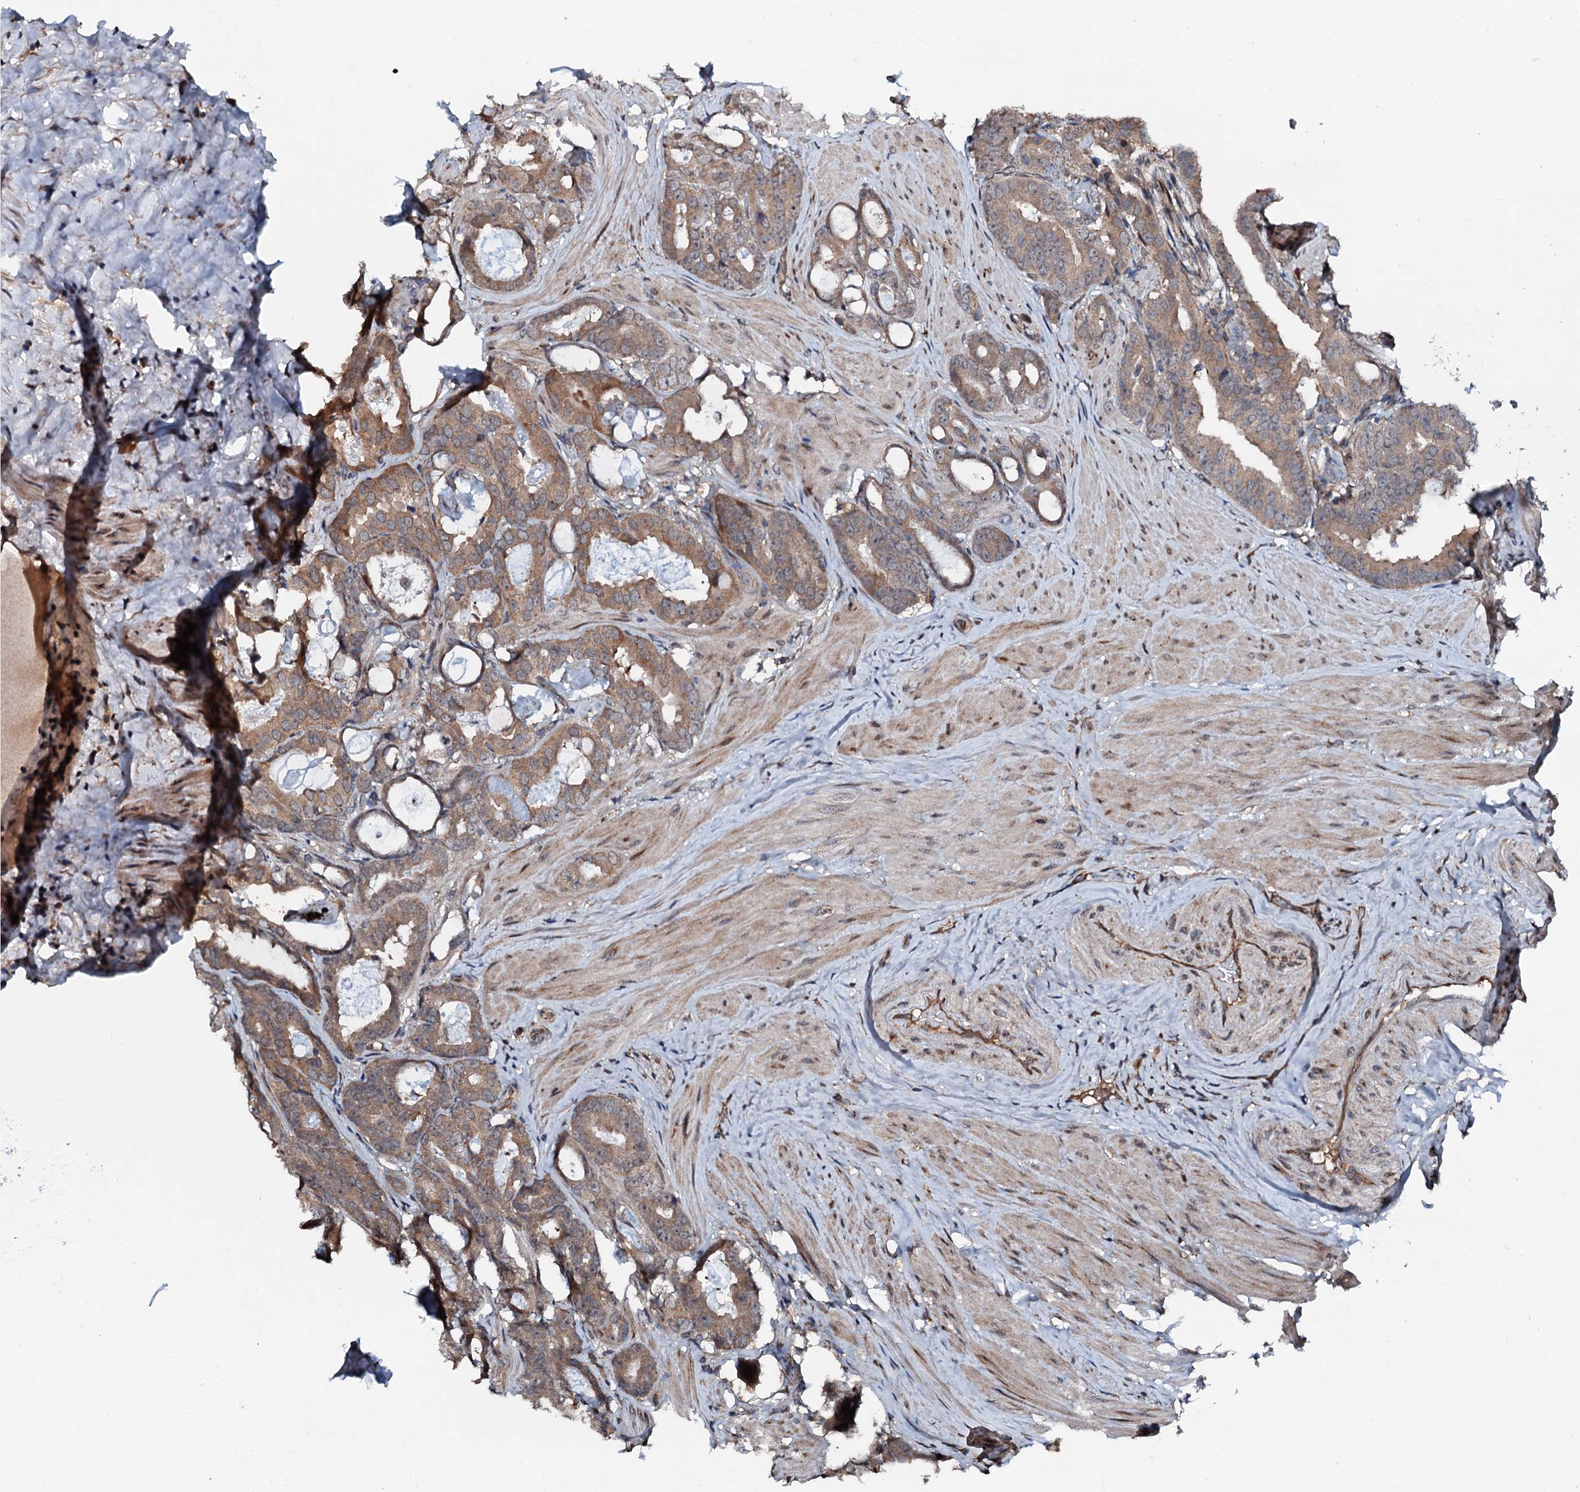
{"staining": {"intensity": "moderate", "quantity": ">75%", "location": "cytoplasmic/membranous"}, "tissue": "prostate cancer", "cell_type": "Tumor cells", "image_type": "cancer", "snomed": [{"axis": "morphology", "description": "Adenocarcinoma, Low grade"}, {"axis": "topography", "description": "Prostate"}], "caption": "Tumor cells show medium levels of moderate cytoplasmic/membranous expression in about >75% of cells in human prostate cancer (adenocarcinoma (low-grade)).", "gene": "FLYWCH1", "patient": {"sex": "male", "age": 71}}